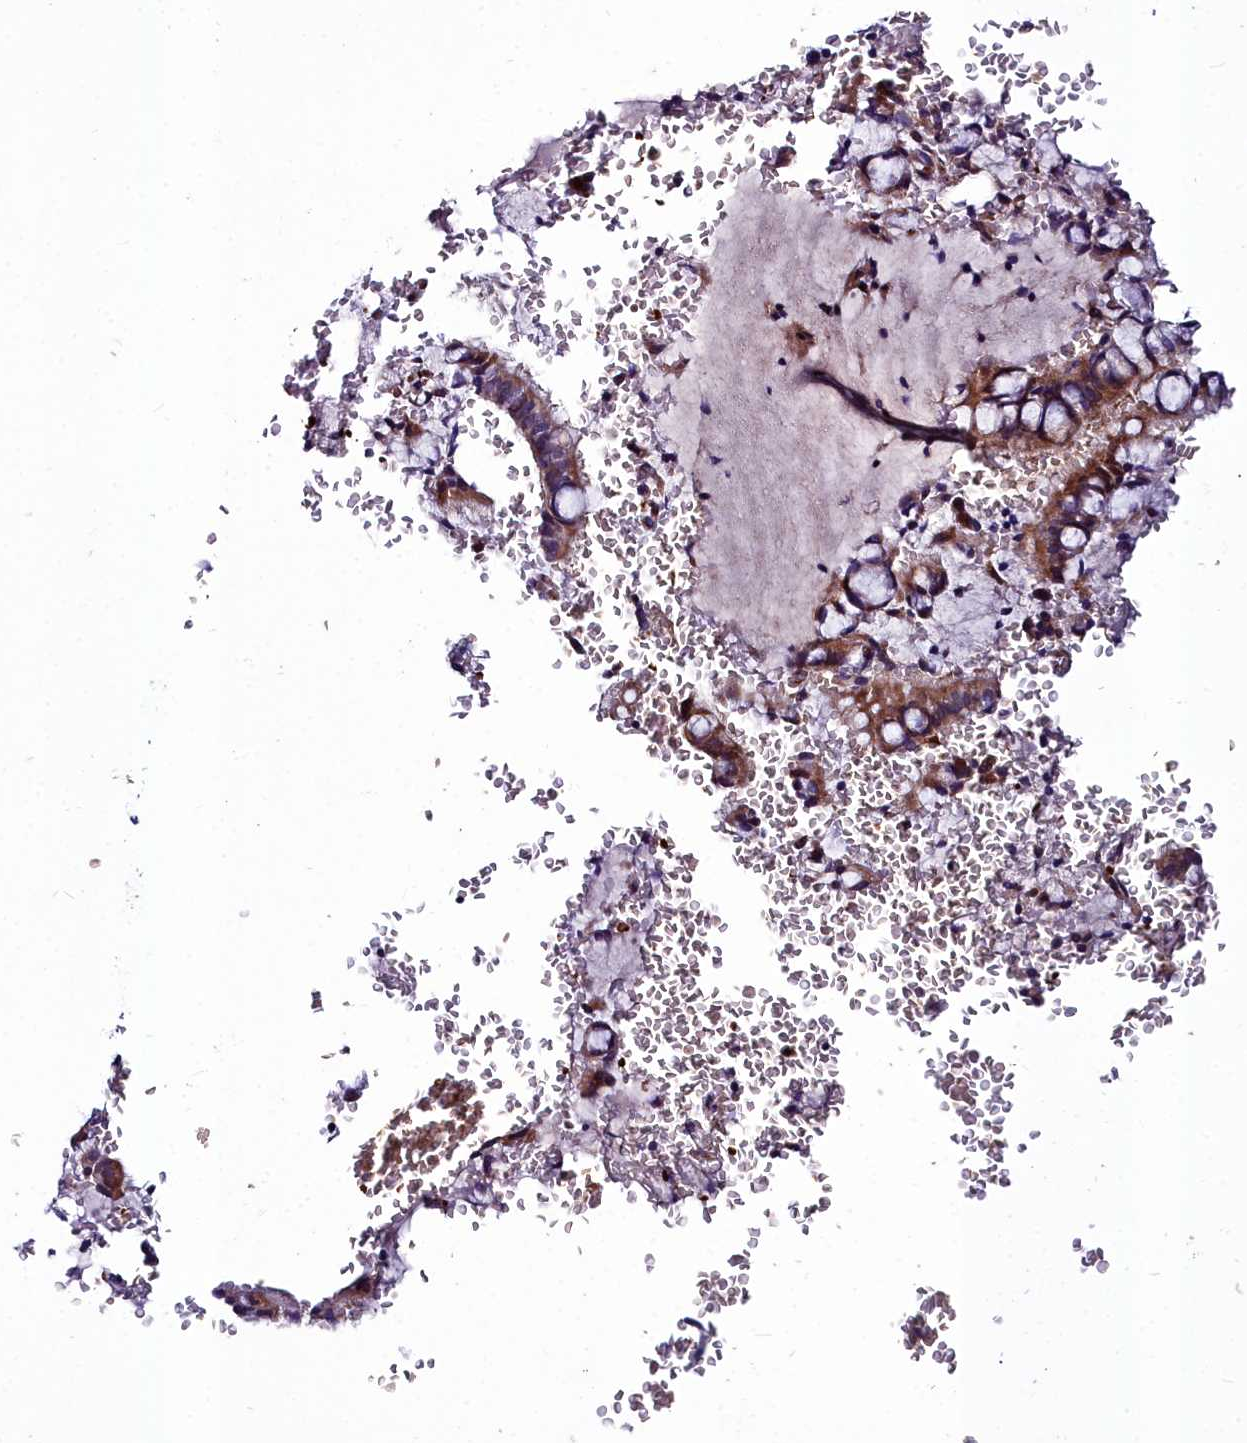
{"staining": {"intensity": "moderate", "quantity": "25%-75%", "location": "cytoplasmic/membranous"}, "tissue": "bronchus", "cell_type": "Respiratory epithelial cells", "image_type": "normal", "snomed": [{"axis": "morphology", "description": "Normal tissue, NOS"}, {"axis": "topography", "description": "Cartilage tissue"}, {"axis": "topography", "description": "Bronchus"}], "caption": "An immunohistochemistry photomicrograph of benign tissue is shown. Protein staining in brown highlights moderate cytoplasmic/membranous positivity in bronchus within respiratory epithelial cells.", "gene": "CYP4F11", "patient": {"sex": "female", "age": 36}}